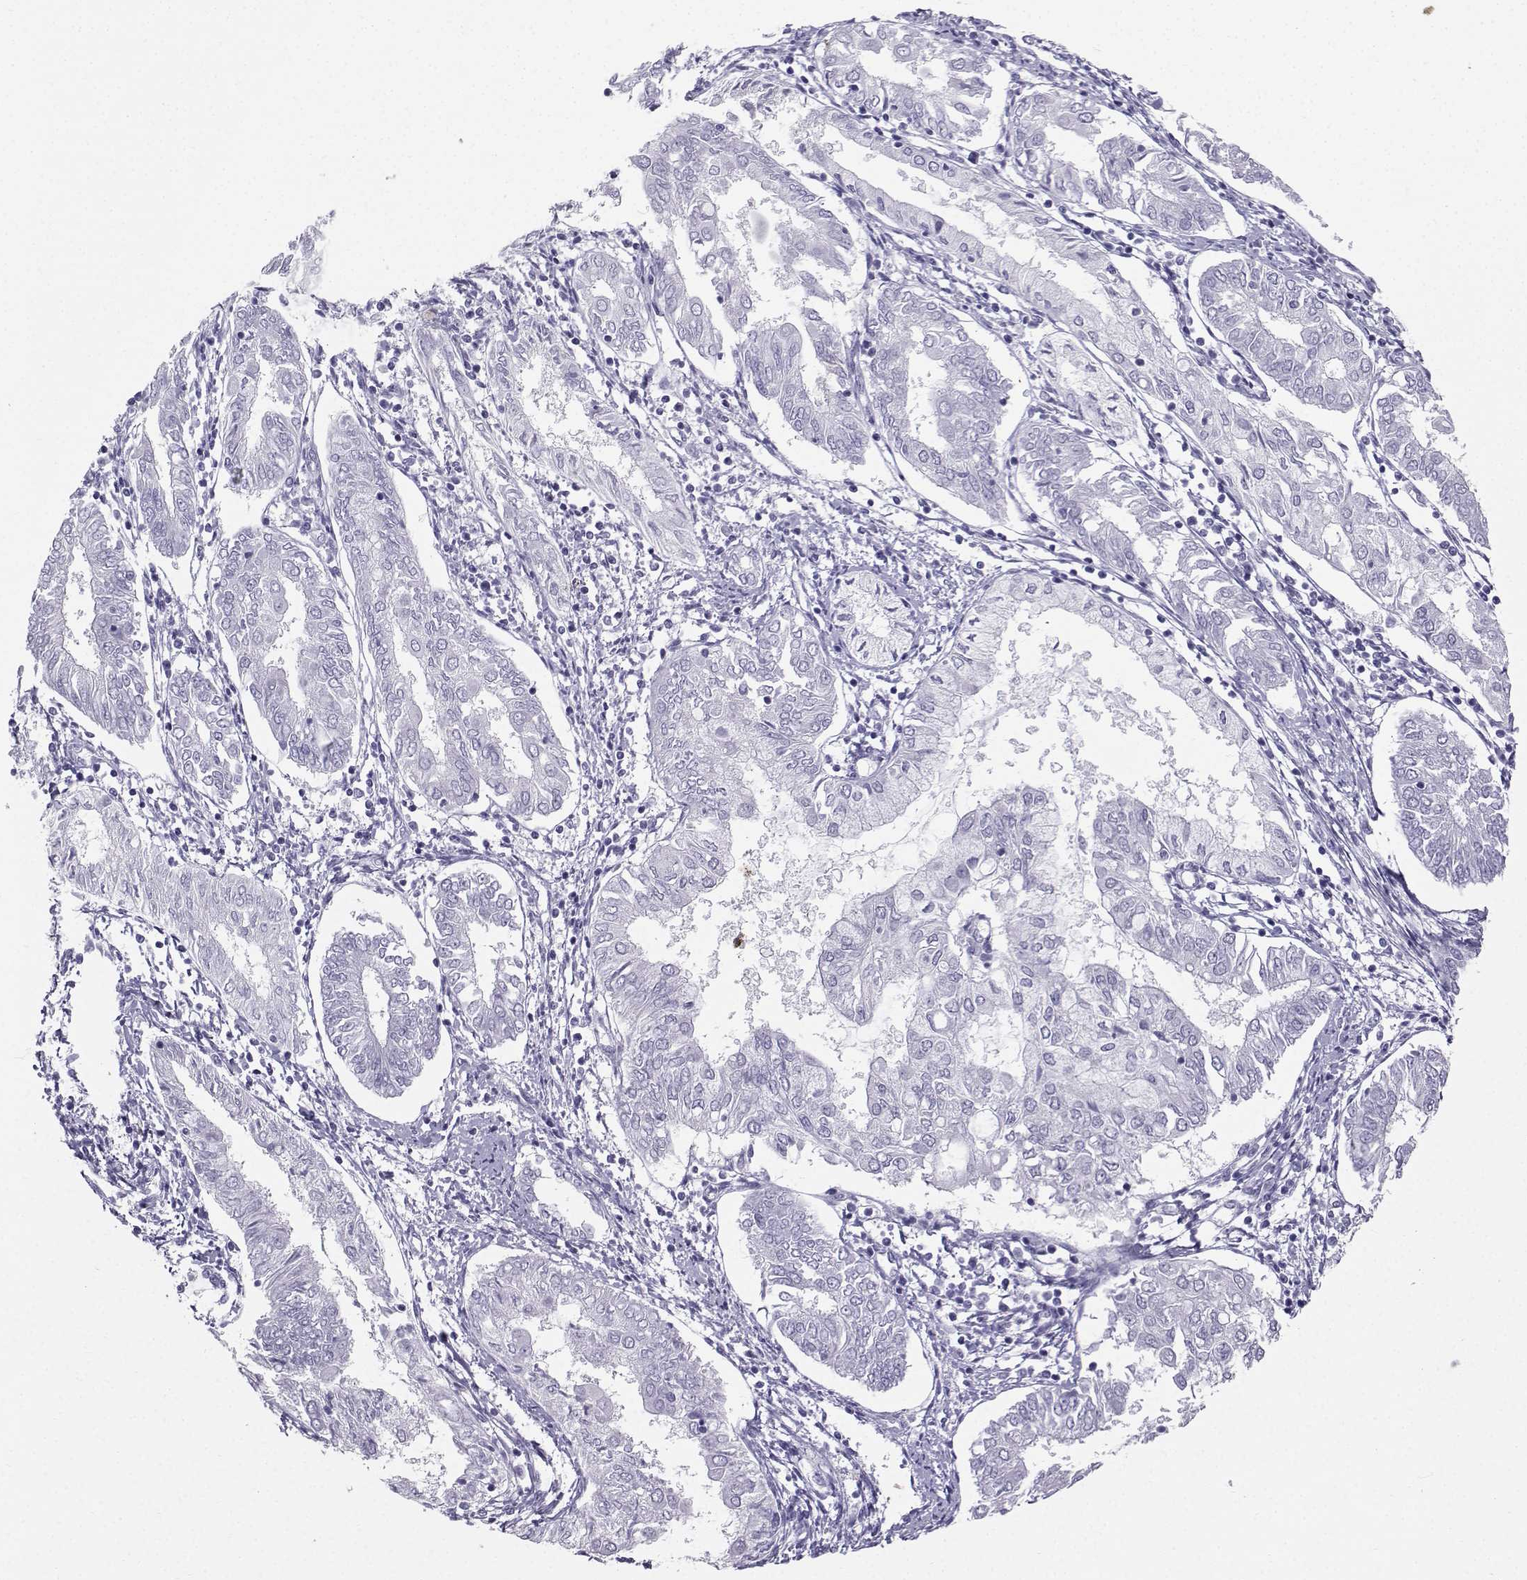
{"staining": {"intensity": "negative", "quantity": "none", "location": "none"}, "tissue": "endometrial cancer", "cell_type": "Tumor cells", "image_type": "cancer", "snomed": [{"axis": "morphology", "description": "Adenocarcinoma, NOS"}, {"axis": "topography", "description": "Endometrium"}], "caption": "Tumor cells are negative for protein expression in human endometrial cancer (adenocarcinoma).", "gene": "IQCD", "patient": {"sex": "female", "age": 68}}